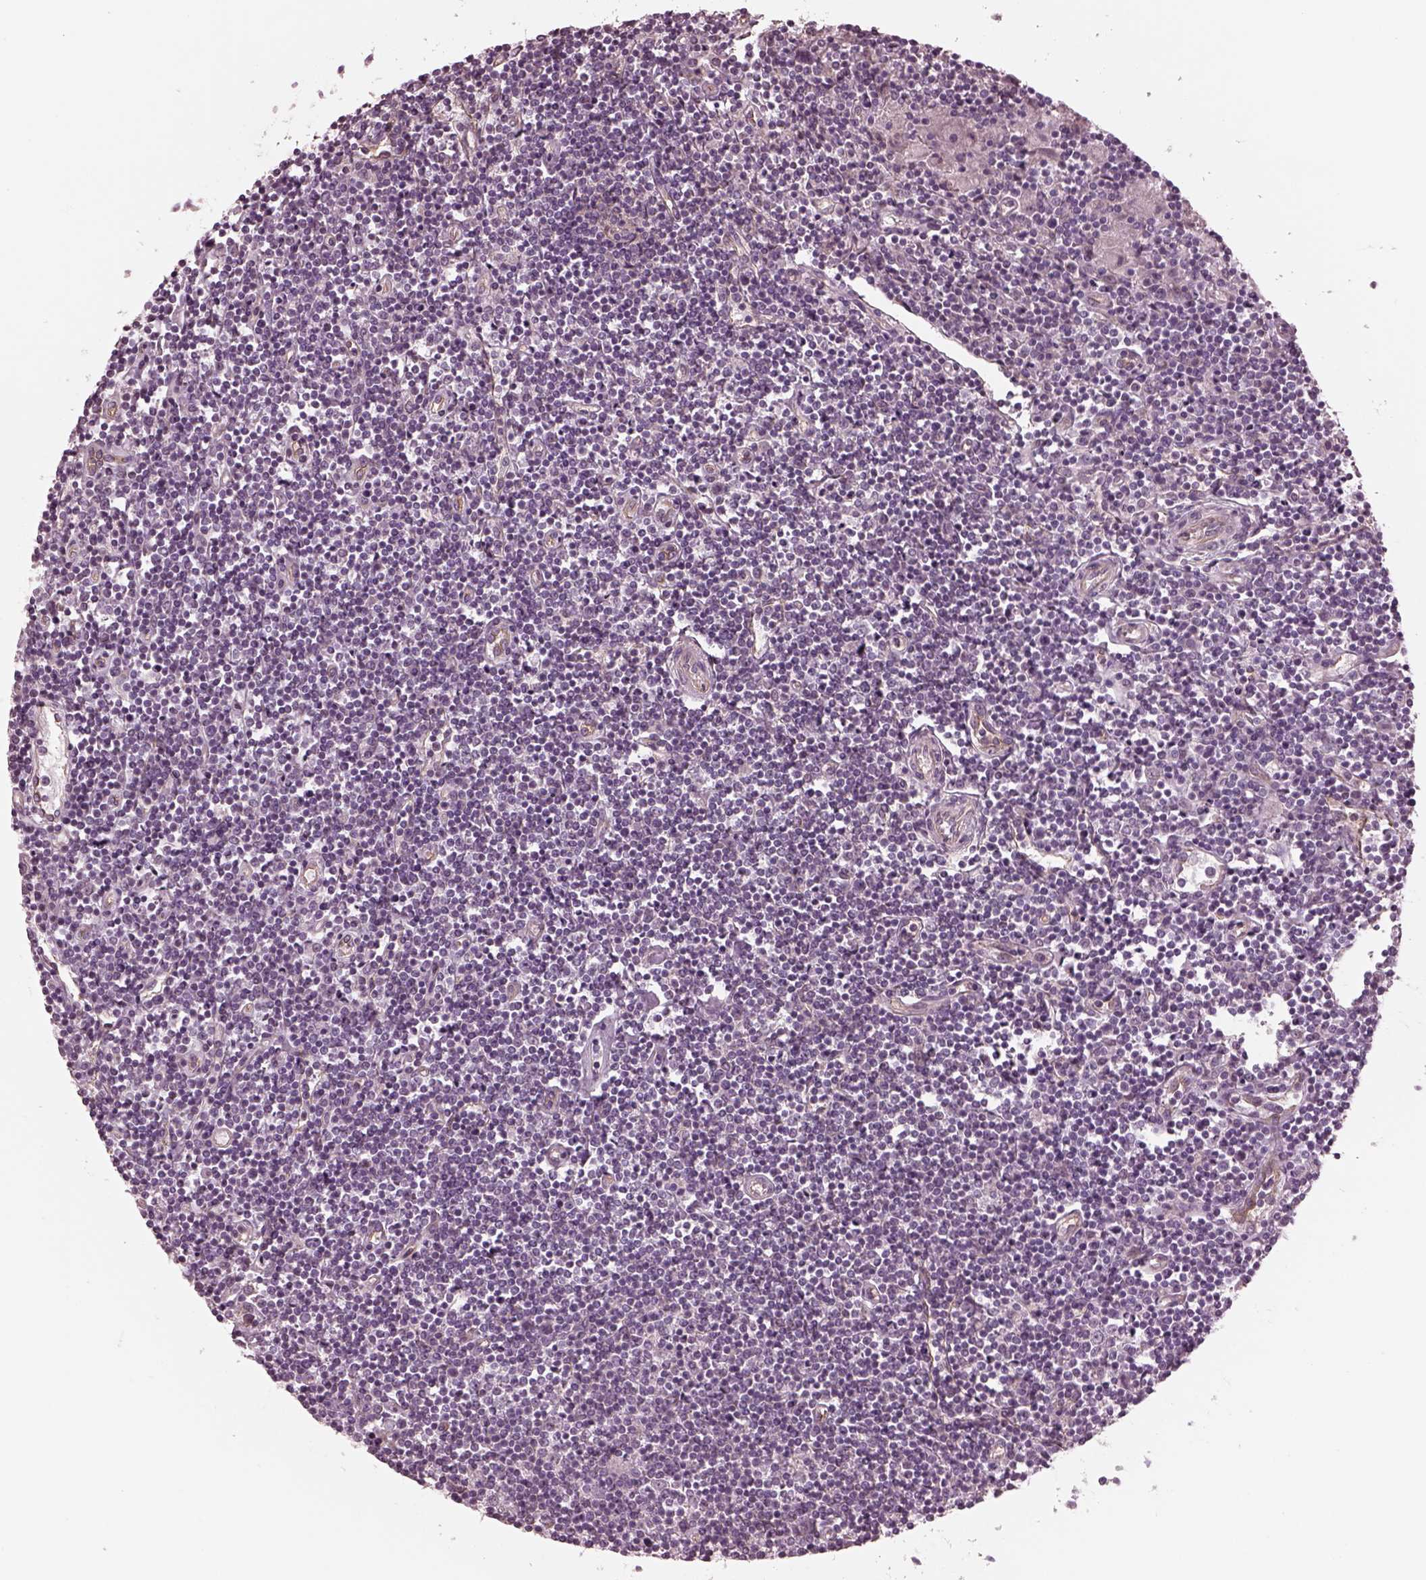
{"staining": {"intensity": "negative", "quantity": "none", "location": "none"}, "tissue": "lymphoma", "cell_type": "Tumor cells", "image_type": "cancer", "snomed": [{"axis": "morphology", "description": "Hodgkin's disease, NOS"}, {"axis": "topography", "description": "Lymph node"}], "caption": "IHC photomicrograph of neoplastic tissue: human Hodgkin's disease stained with DAB (3,3'-diaminobenzidine) reveals no significant protein positivity in tumor cells.", "gene": "ODAD1", "patient": {"sex": "male", "age": 40}}